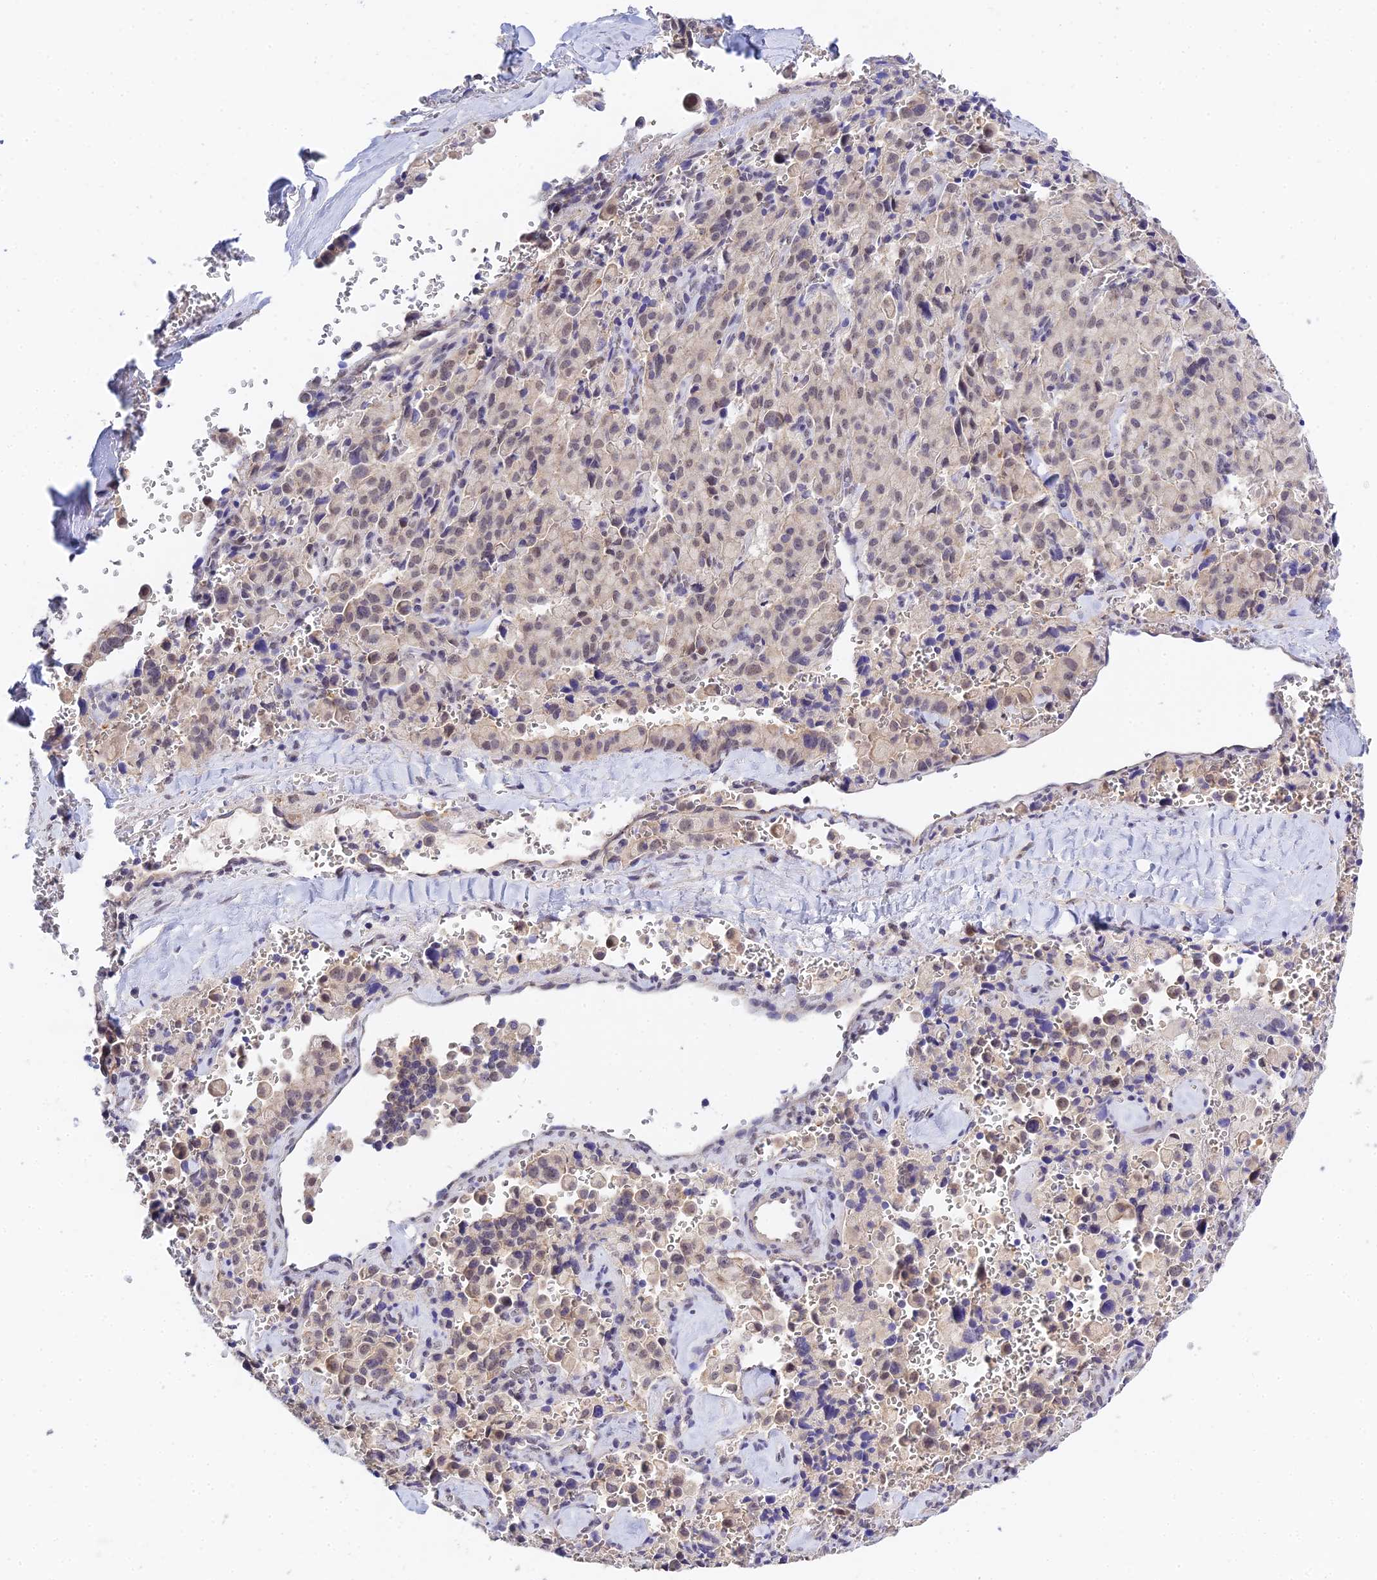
{"staining": {"intensity": "weak", "quantity": "<25%", "location": "nuclear"}, "tissue": "pancreatic cancer", "cell_type": "Tumor cells", "image_type": "cancer", "snomed": [{"axis": "morphology", "description": "Adenocarcinoma, NOS"}, {"axis": "topography", "description": "Pancreas"}], "caption": "A high-resolution photomicrograph shows immunohistochemistry staining of adenocarcinoma (pancreatic), which demonstrates no significant positivity in tumor cells. Nuclei are stained in blue.", "gene": "HOXB1", "patient": {"sex": "male", "age": 65}}